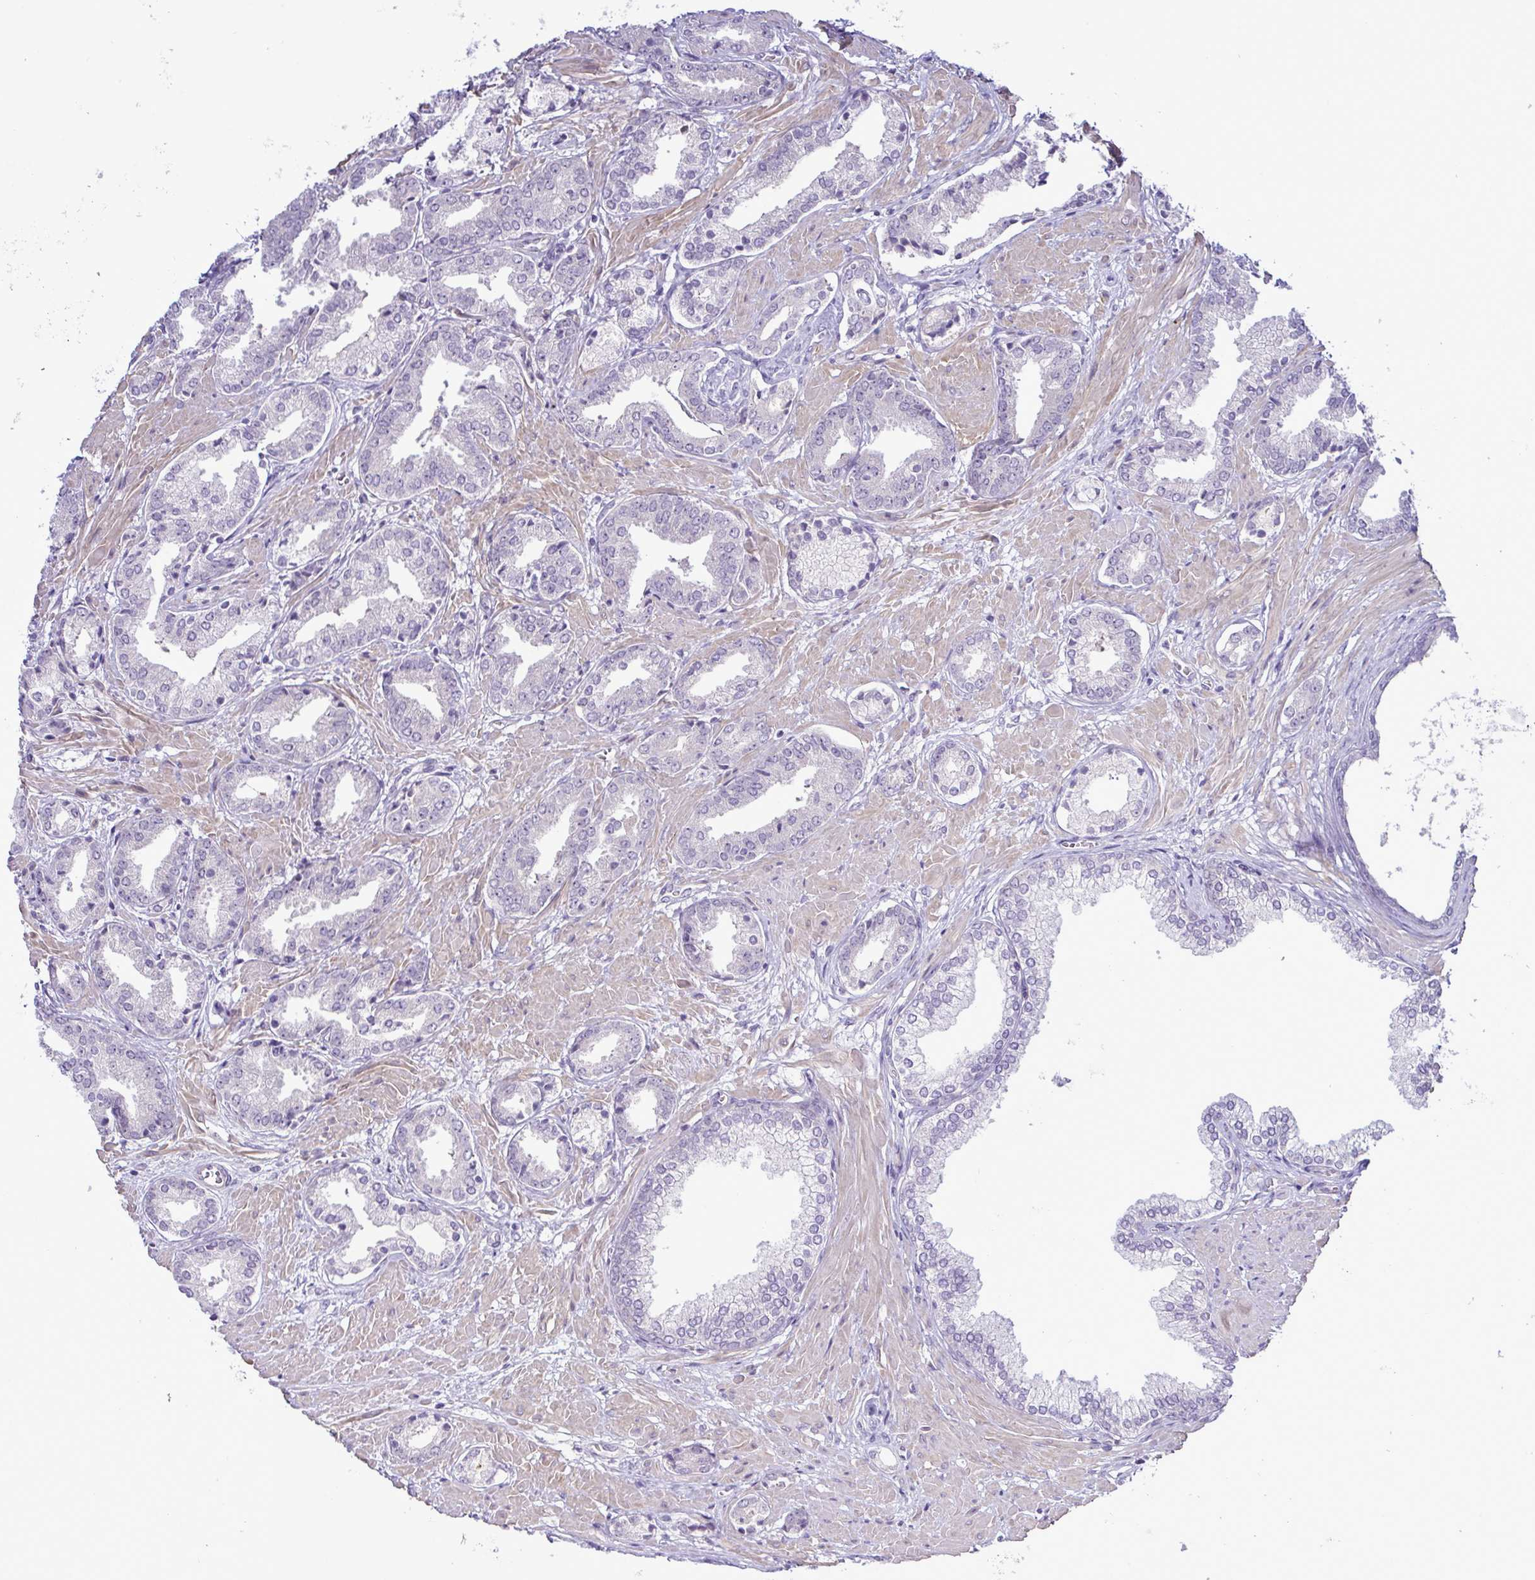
{"staining": {"intensity": "negative", "quantity": "none", "location": "none"}, "tissue": "prostate cancer", "cell_type": "Tumor cells", "image_type": "cancer", "snomed": [{"axis": "morphology", "description": "Adenocarcinoma, High grade"}, {"axis": "topography", "description": "Prostate"}], "caption": "Micrograph shows no significant protein positivity in tumor cells of prostate cancer (high-grade adenocarcinoma).", "gene": "SYNPO2L", "patient": {"sex": "male", "age": 56}}